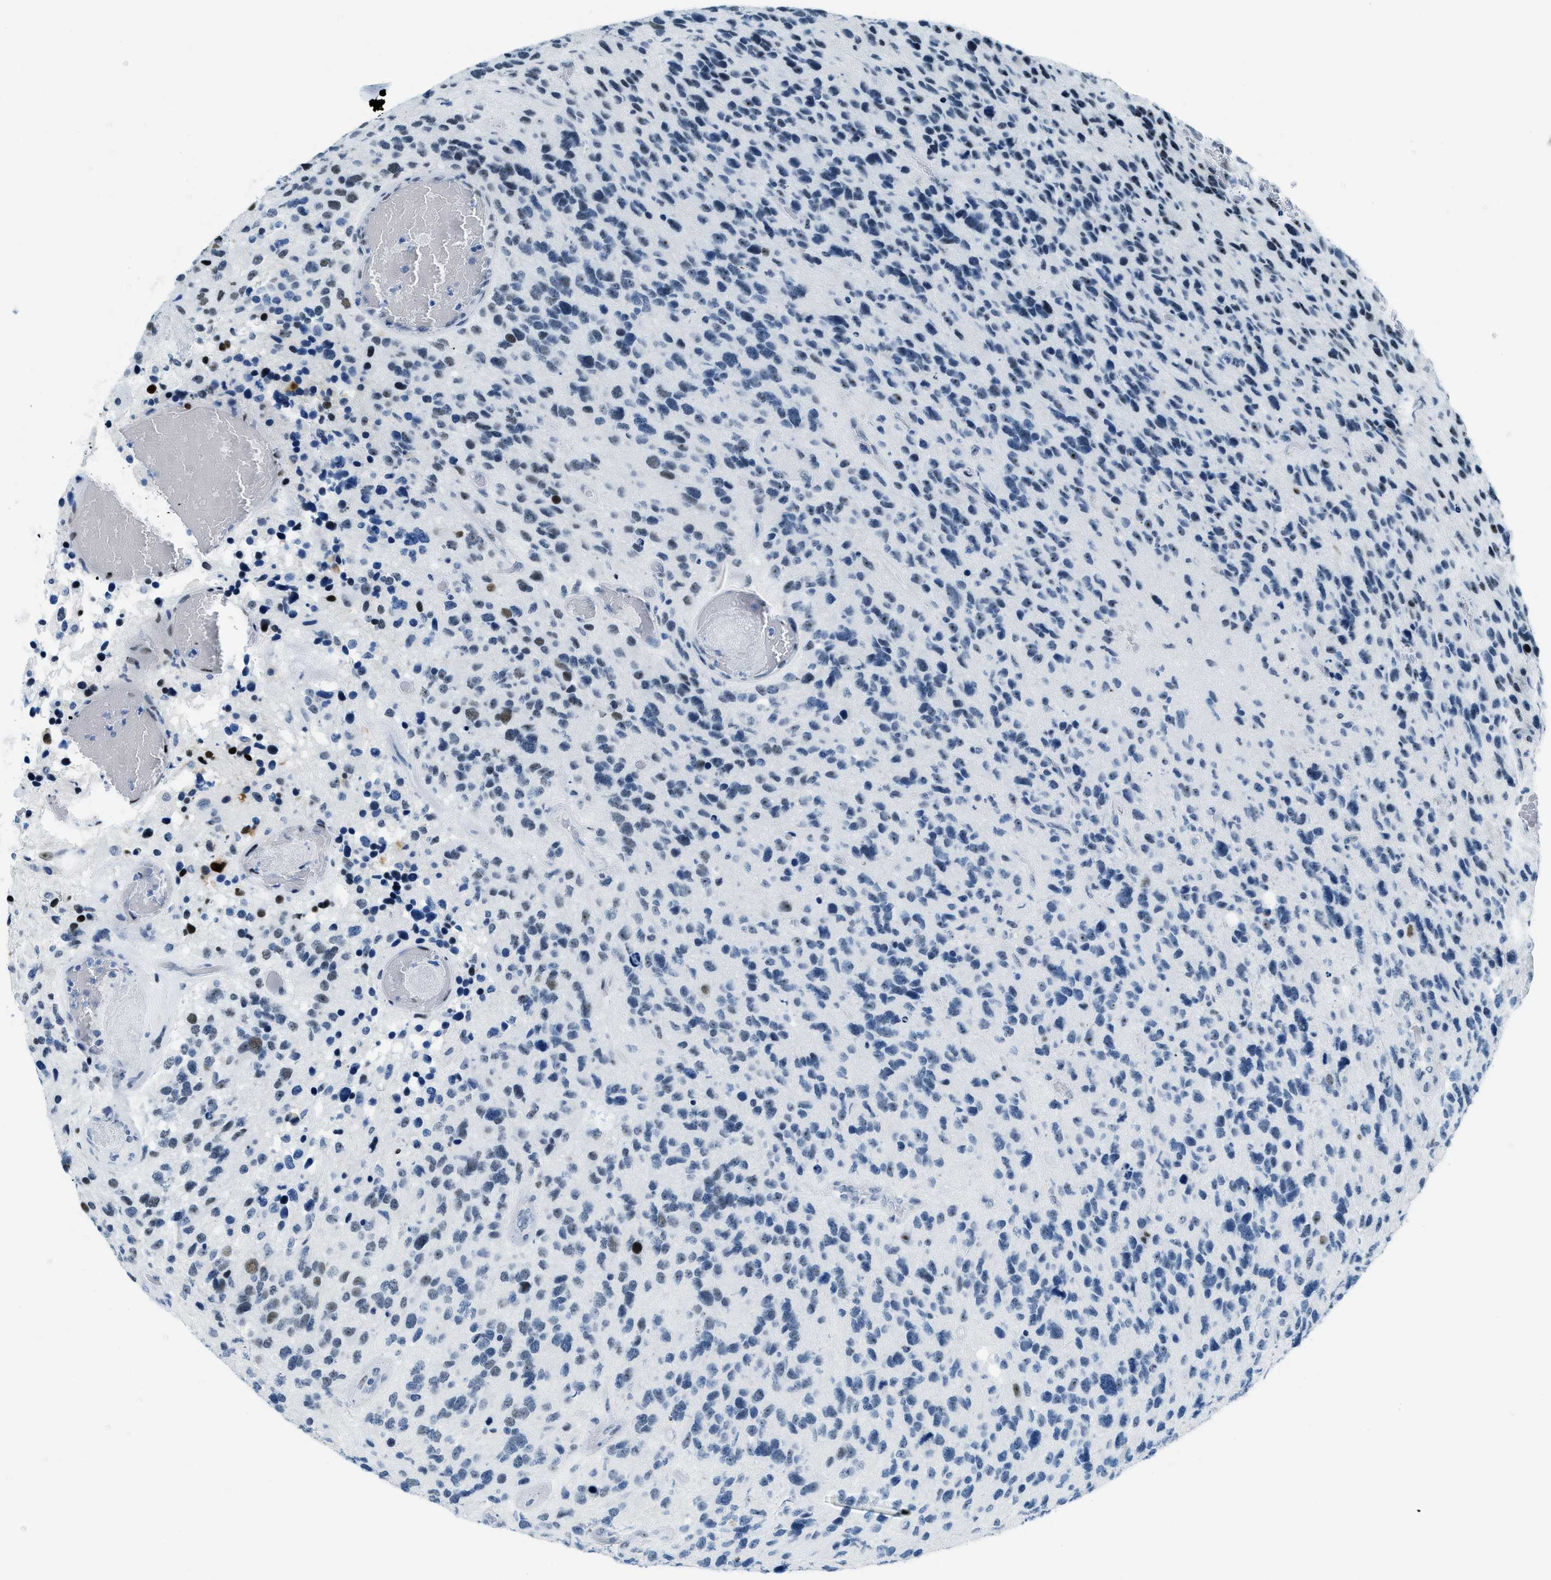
{"staining": {"intensity": "moderate", "quantity": "<25%", "location": "nuclear"}, "tissue": "glioma", "cell_type": "Tumor cells", "image_type": "cancer", "snomed": [{"axis": "morphology", "description": "Glioma, malignant, High grade"}, {"axis": "topography", "description": "Brain"}], "caption": "Glioma tissue exhibits moderate nuclear expression in approximately <25% of tumor cells, visualized by immunohistochemistry. (Stains: DAB in brown, nuclei in blue, Microscopy: brightfield microscopy at high magnification).", "gene": "PLA2G2A", "patient": {"sex": "female", "age": 58}}